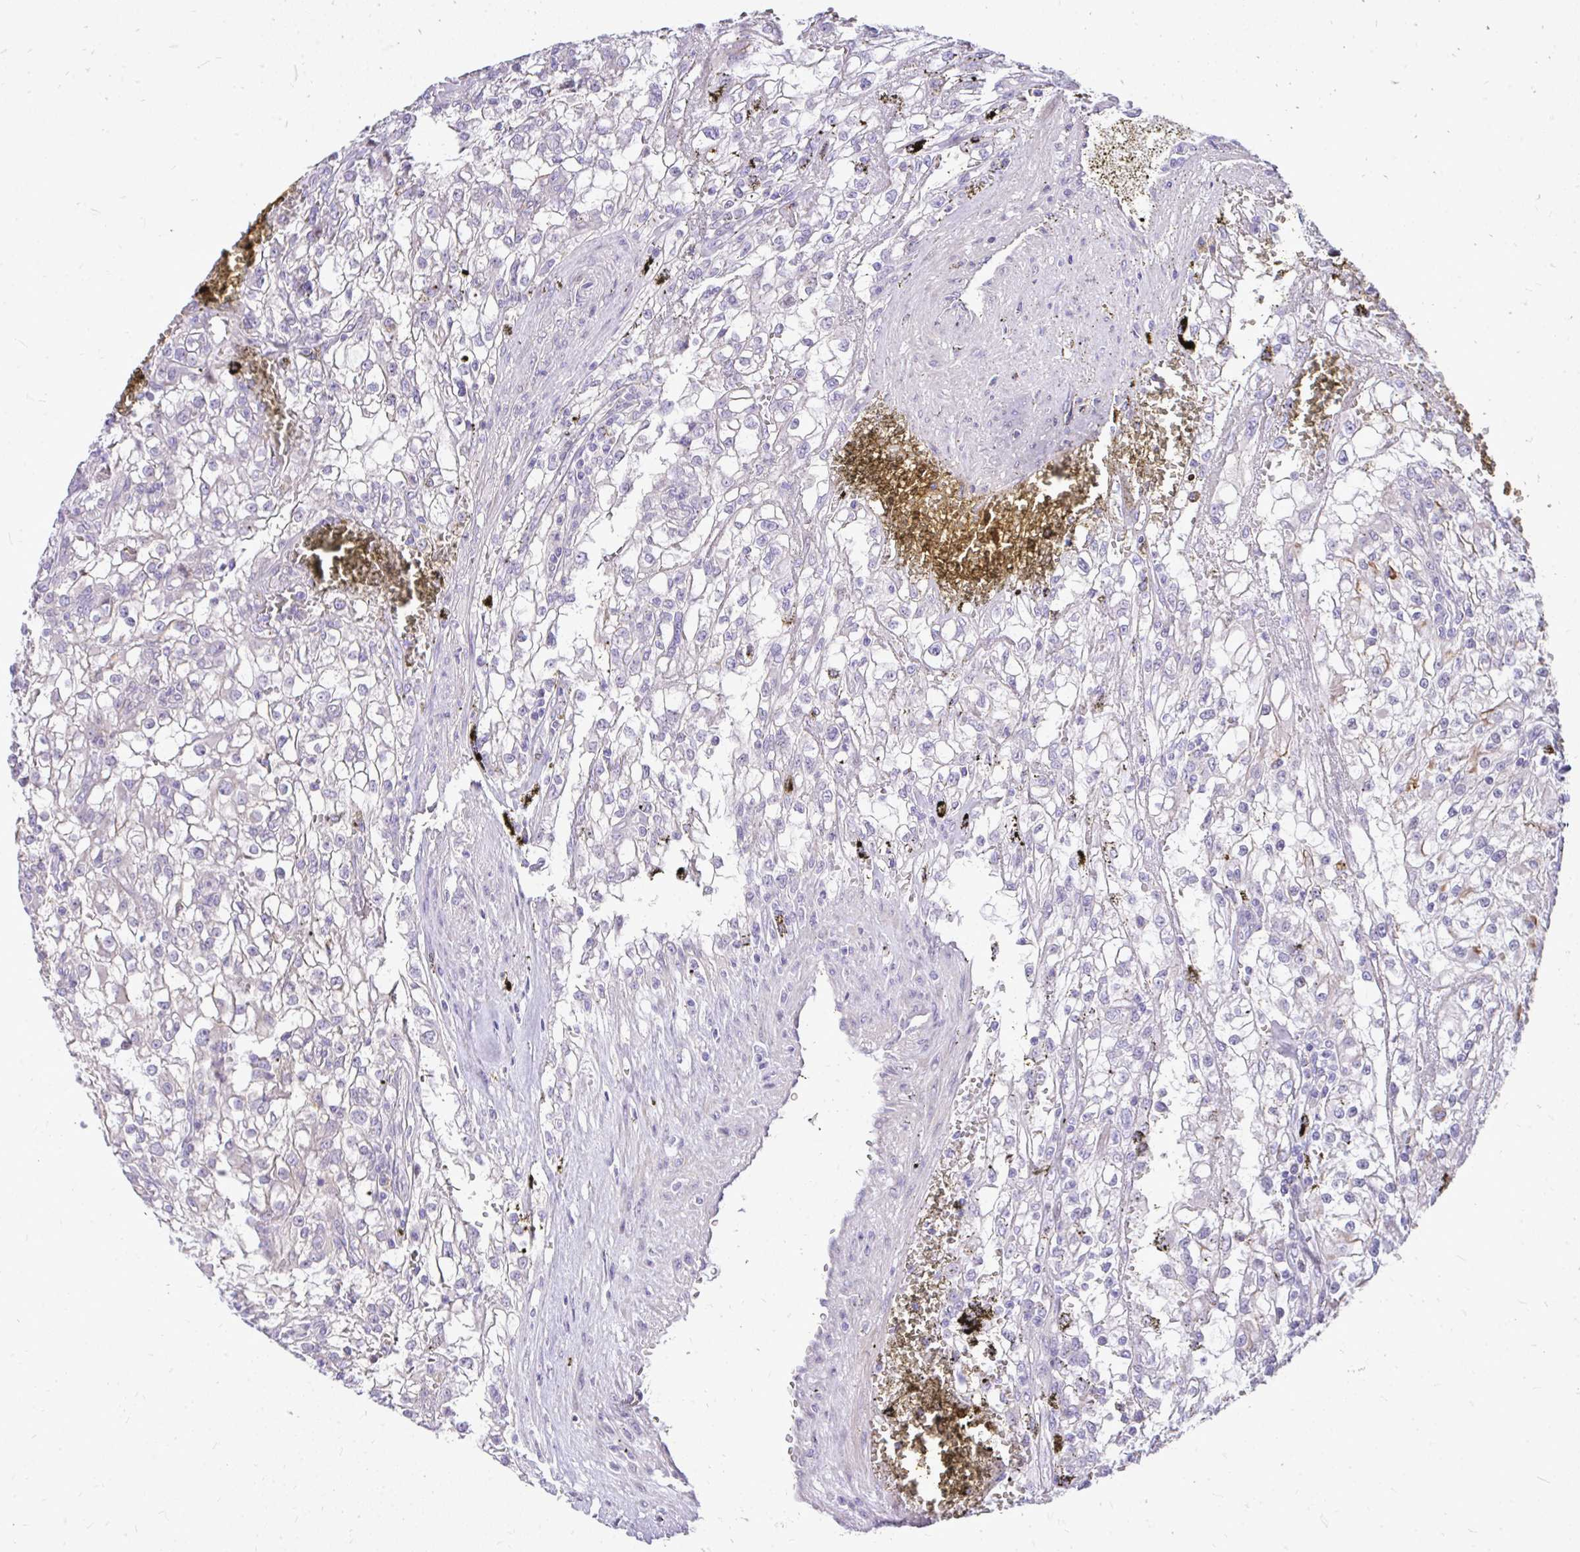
{"staining": {"intensity": "negative", "quantity": "none", "location": "none"}, "tissue": "renal cancer", "cell_type": "Tumor cells", "image_type": "cancer", "snomed": [{"axis": "morphology", "description": "Adenocarcinoma, NOS"}, {"axis": "topography", "description": "Kidney"}], "caption": "Protein analysis of renal cancer exhibits no significant staining in tumor cells.", "gene": "OR8D1", "patient": {"sex": "female", "age": 74}}